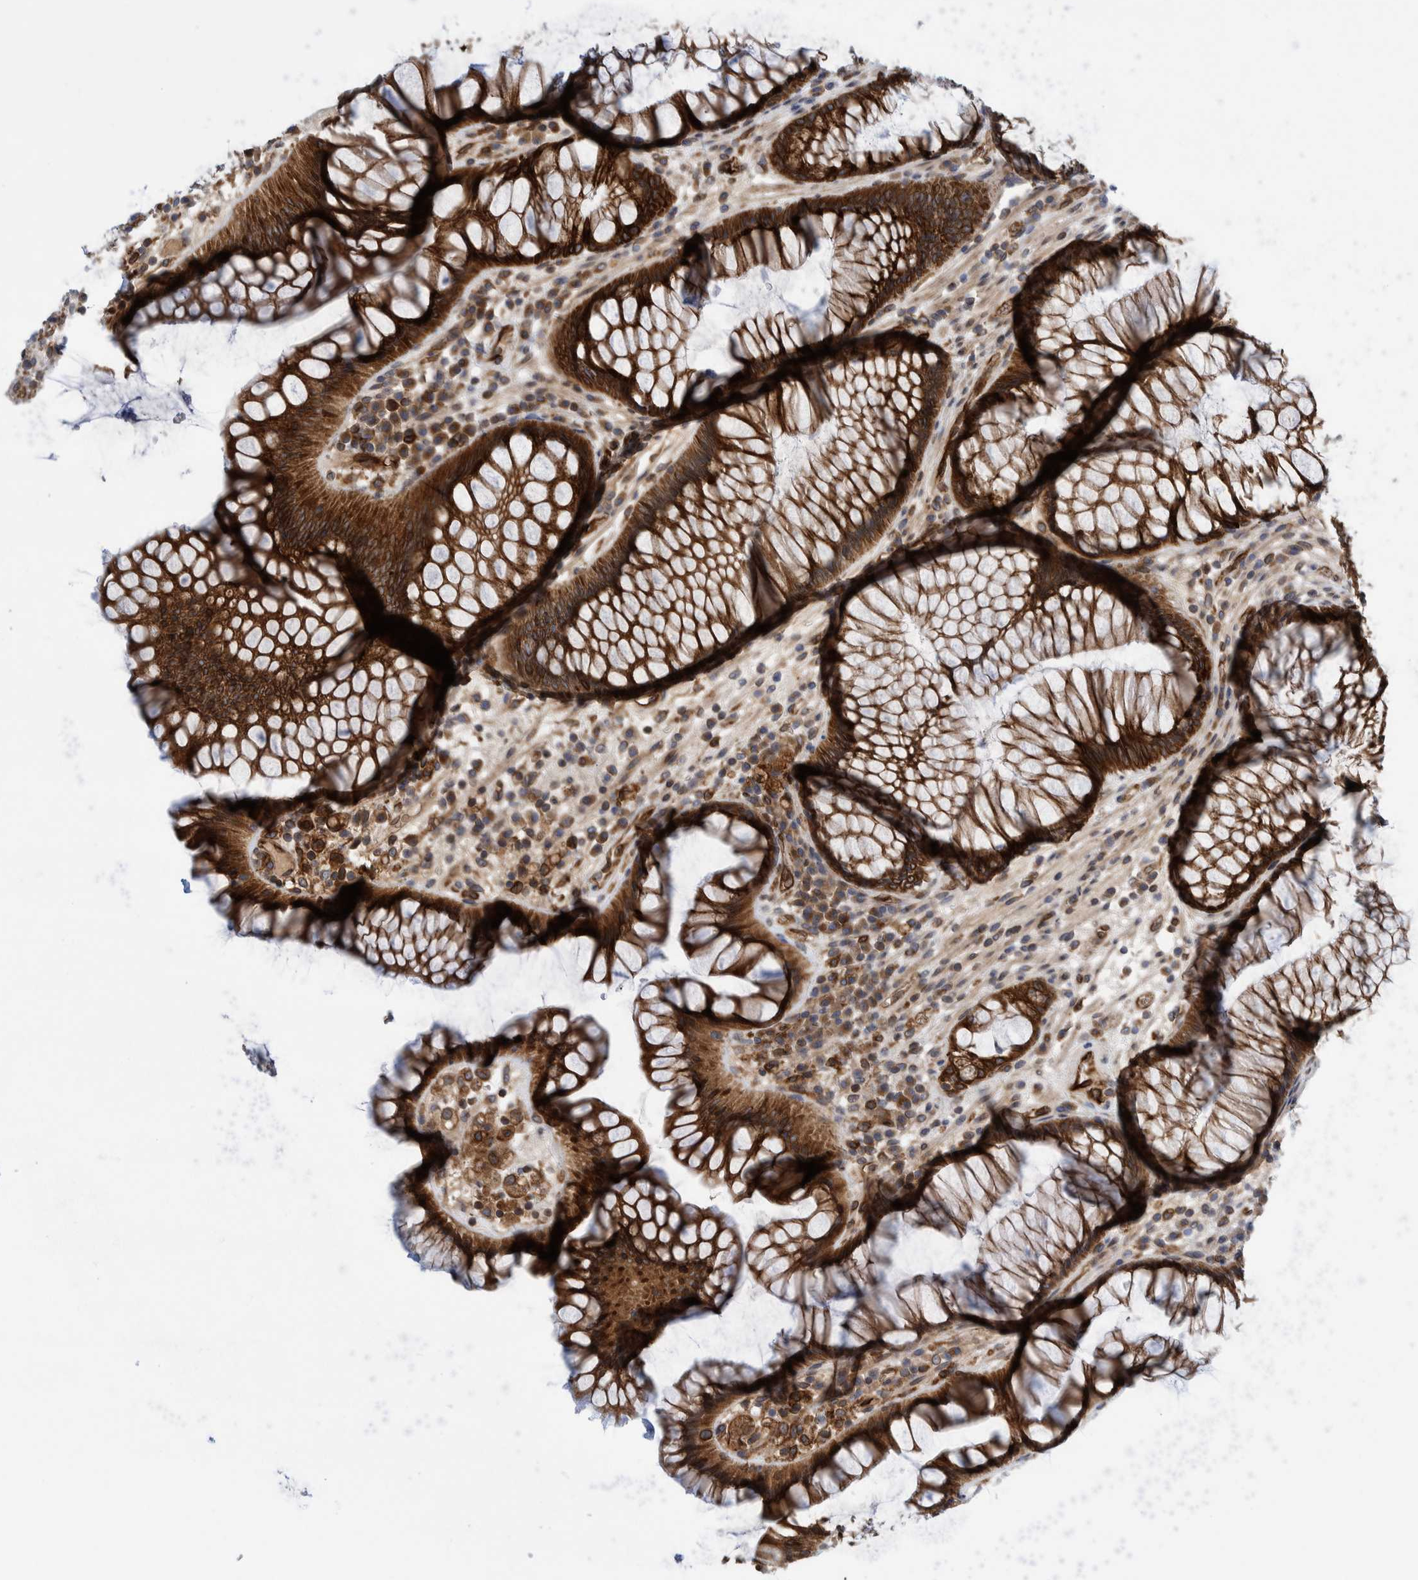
{"staining": {"intensity": "strong", "quantity": ">75%", "location": "cytoplasmic/membranous"}, "tissue": "rectum", "cell_type": "Glandular cells", "image_type": "normal", "snomed": [{"axis": "morphology", "description": "Normal tissue, NOS"}, {"axis": "topography", "description": "Rectum"}], "caption": "There is high levels of strong cytoplasmic/membranous expression in glandular cells of benign rectum, as demonstrated by immunohistochemical staining (brown color).", "gene": "THEM6", "patient": {"sex": "male", "age": 51}}